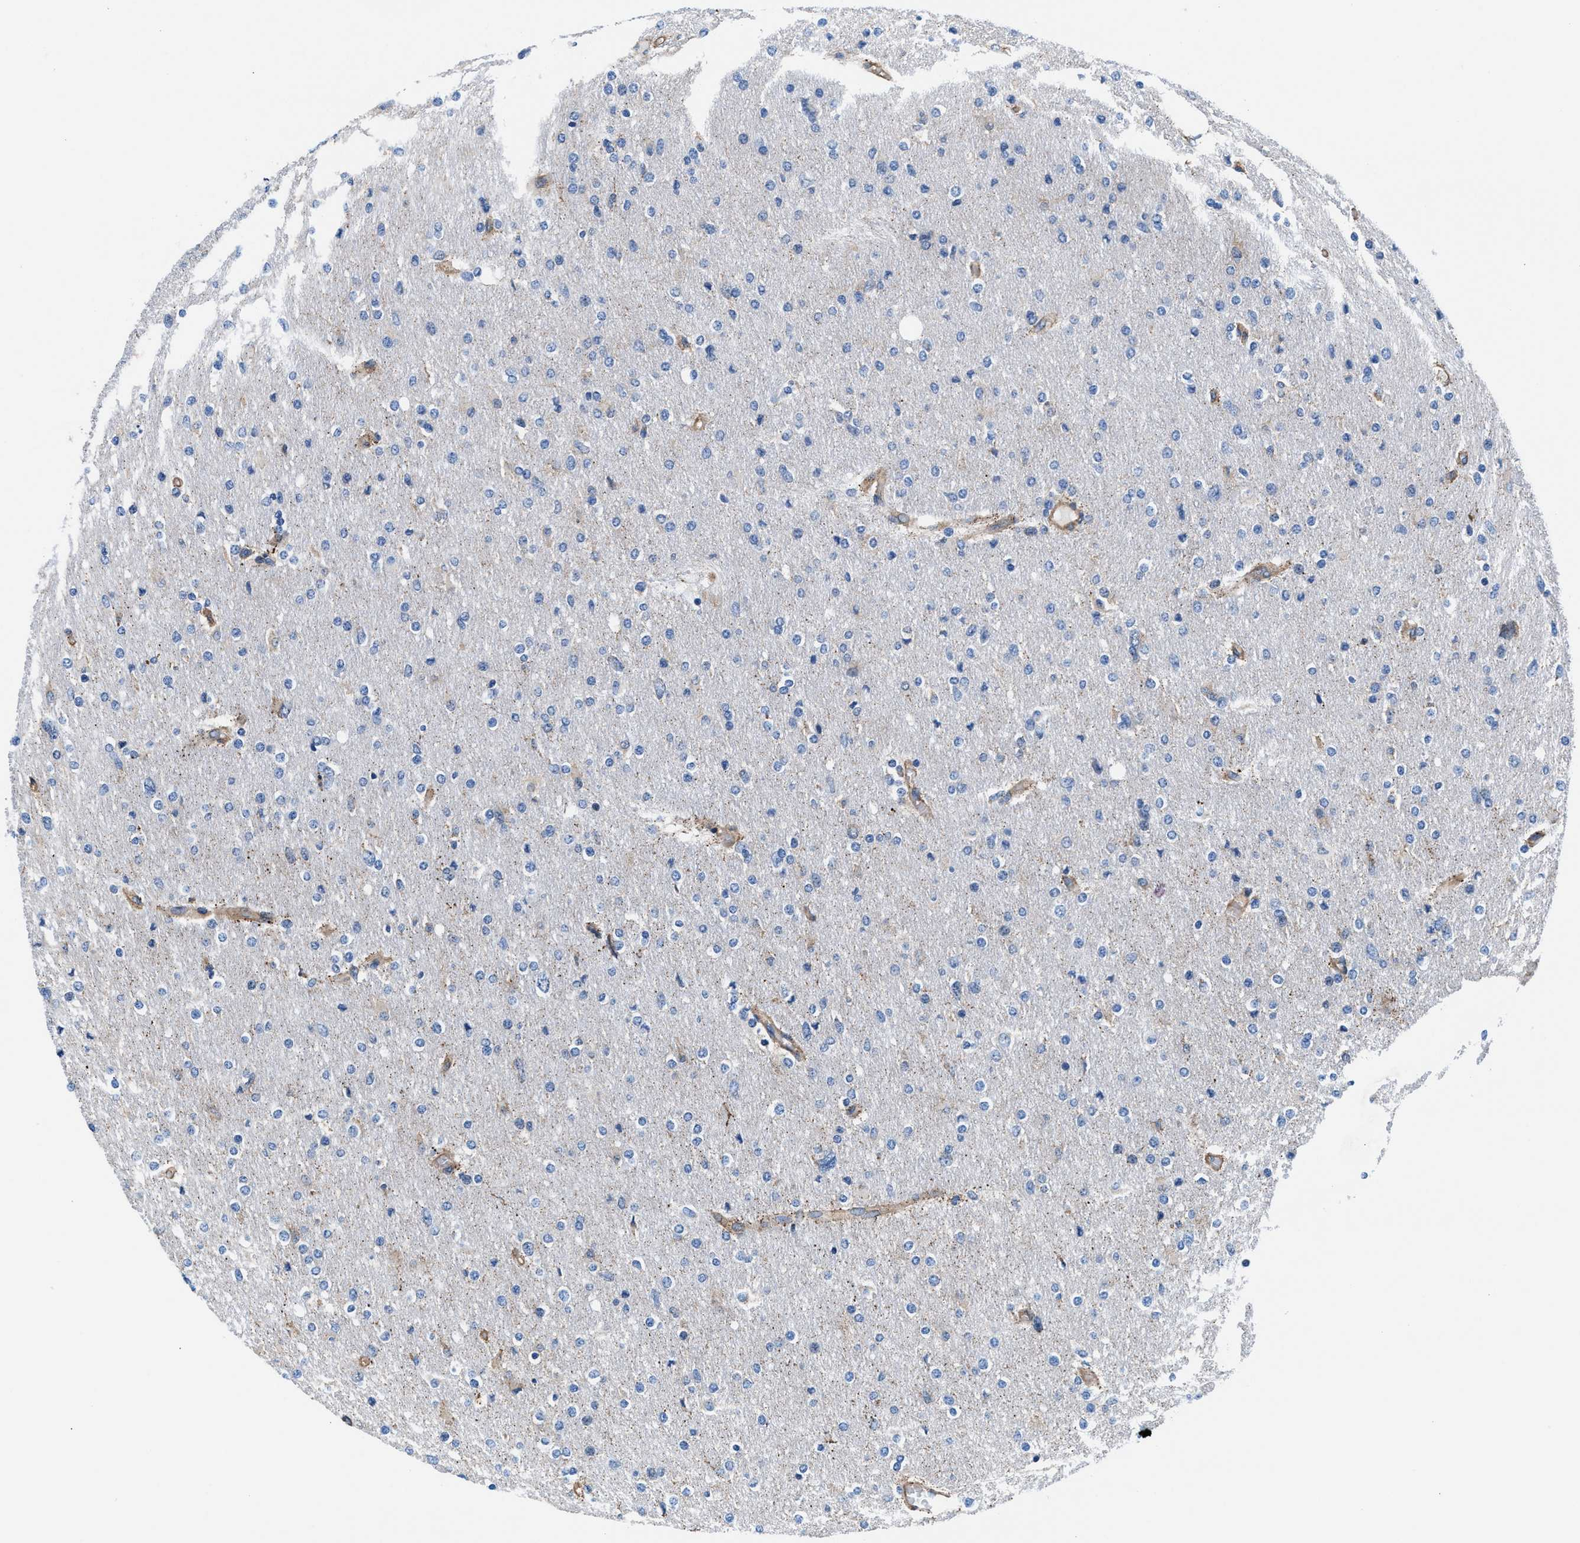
{"staining": {"intensity": "negative", "quantity": "none", "location": "none"}, "tissue": "glioma", "cell_type": "Tumor cells", "image_type": "cancer", "snomed": [{"axis": "morphology", "description": "Glioma, malignant, High grade"}, {"axis": "topography", "description": "Cerebral cortex"}], "caption": "Protein analysis of malignant glioma (high-grade) demonstrates no significant staining in tumor cells. (Brightfield microscopy of DAB immunohistochemistry (IHC) at high magnification).", "gene": "NKTR", "patient": {"sex": "female", "age": 36}}